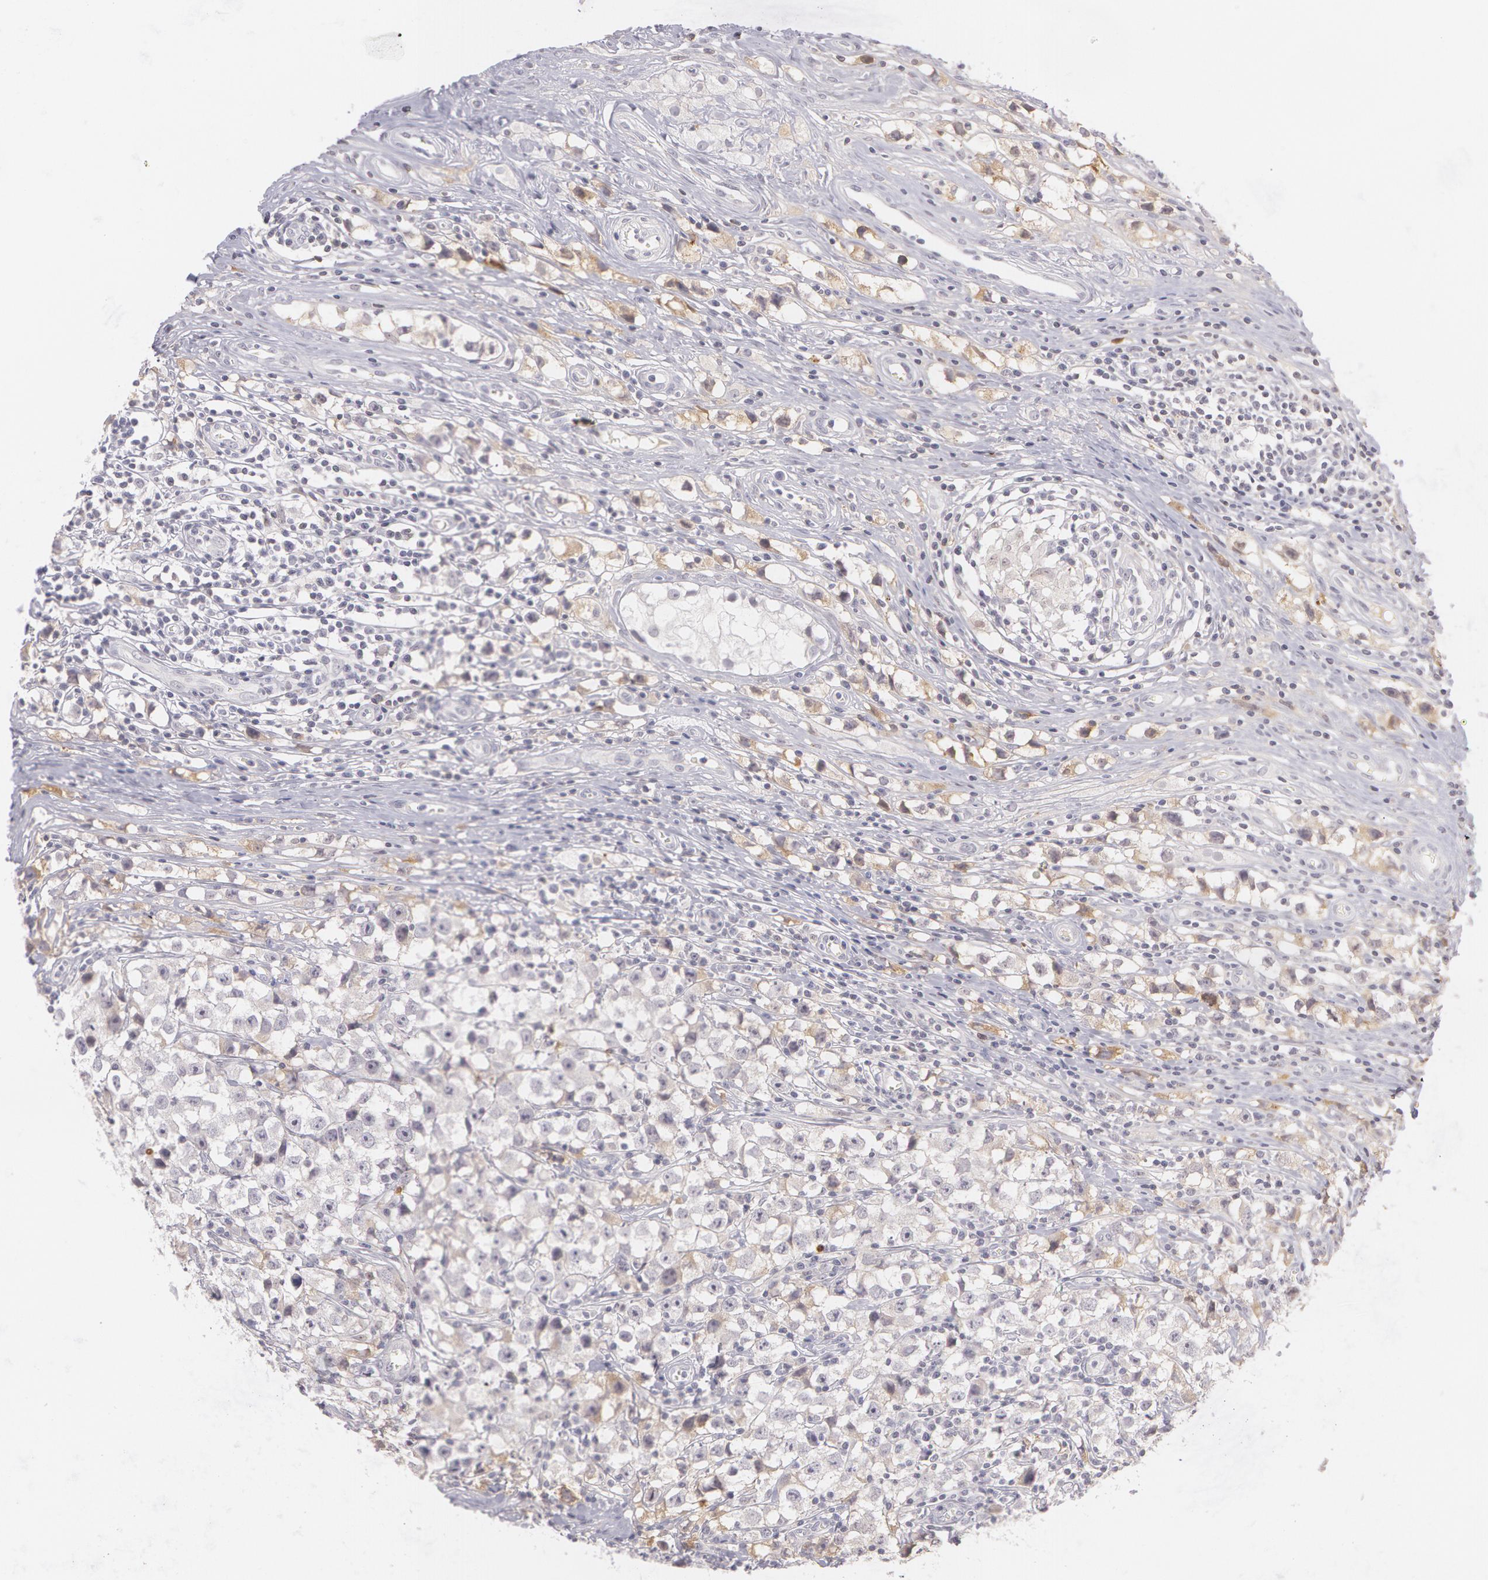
{"staining": {"intensity": "weak", "quantity": "<25%", "location": "cytoplasmic/membranous"}, "tissue": "testis cancer", "cell_type": "Tumor cells", "image_type": "cancer", "snomed": [{"axis": "morphology", "description": "Seminoma, NOS"}, {"axis": "topography", "description": "Testis"}], "caption": "Immunohistochemistry micrograph of neoplastic tissue: human seminoma (testis) stained with DAB (3,3'-diaminobenzidine) demonstrates no significant protein staining in tumor cells.", "gene": "LBP", "patient": {"sex": "male", "age": 35}}